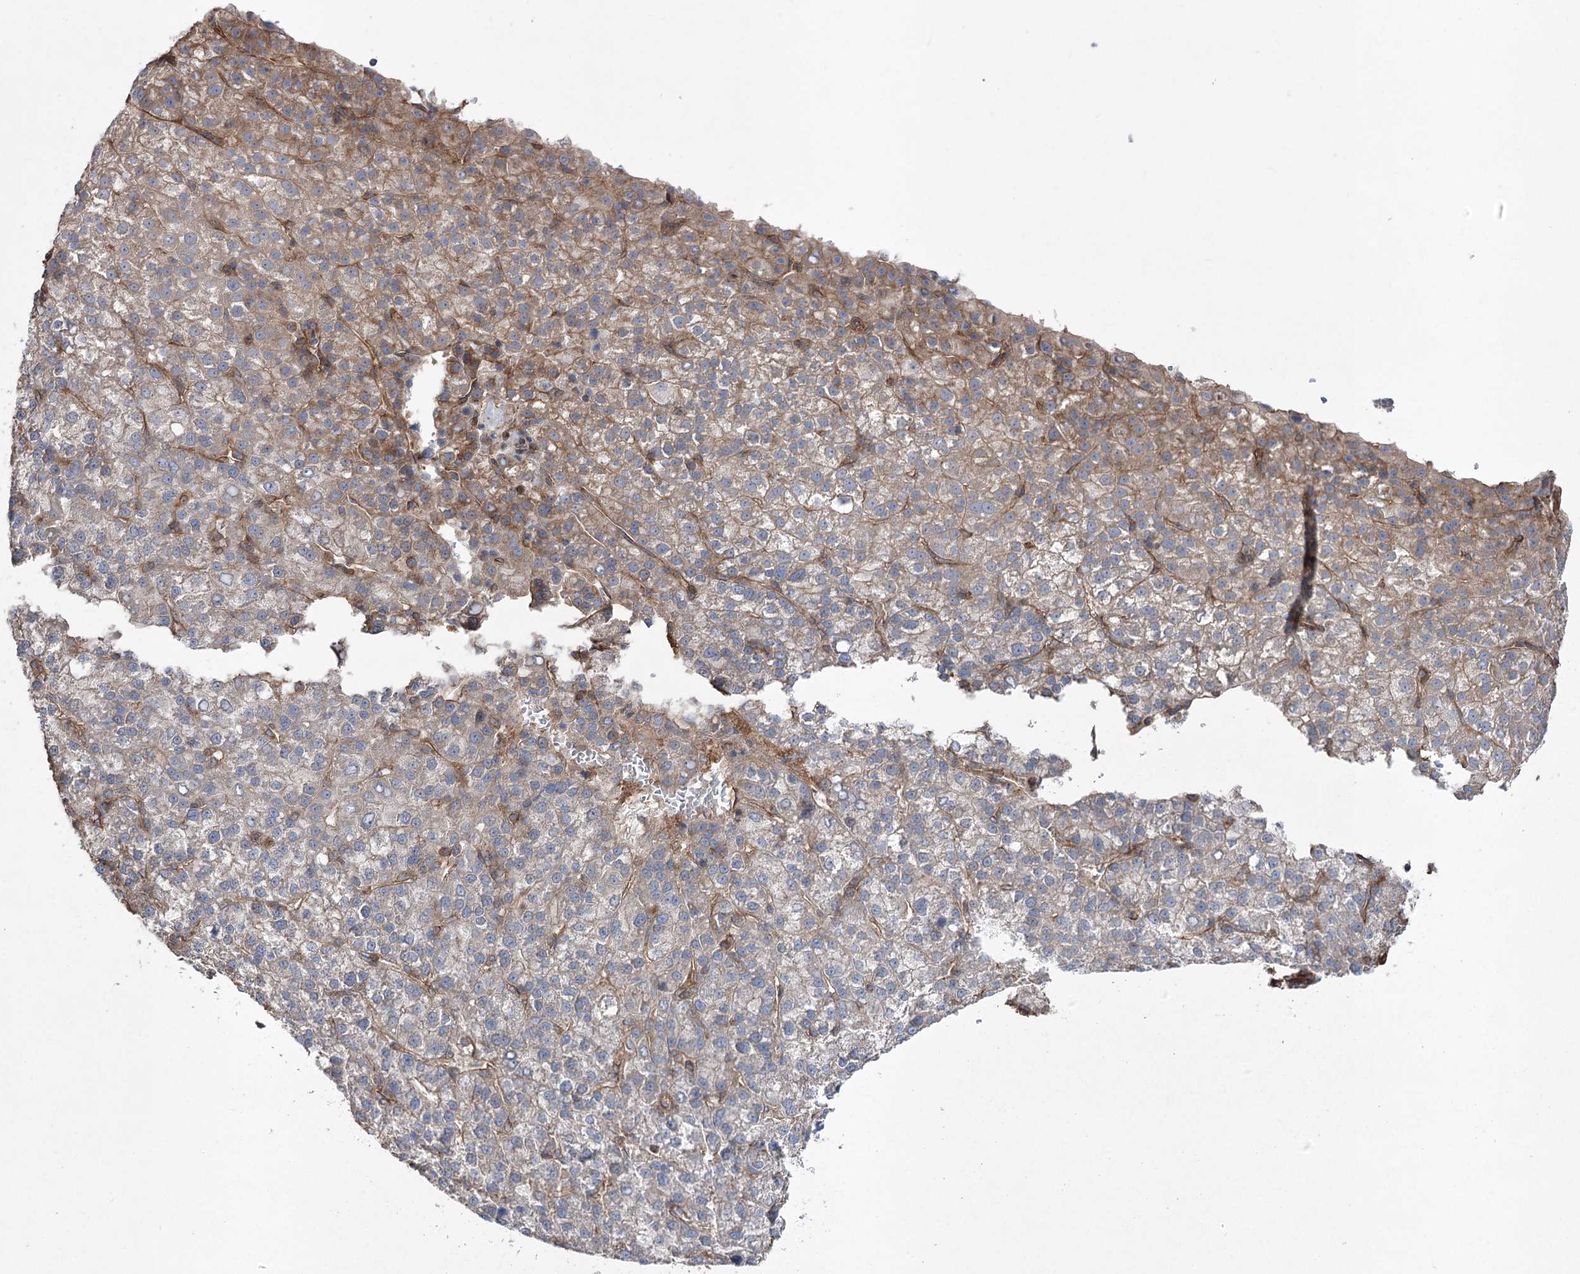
{"staining": {"intensity": "moderate", "quantity": "25%-75%", "location": "cytoplasmic/membranous"}, "tissue": "liver cancer", "cell_type": "Tumor cells", "image_type": "cancer", "snomed": [{"axis": "morphology", "description": "Carcinoma, Hepatocellular, NOS"}, {"axis": "topography", "description": "Liver"}], "caption": "Human liver cancer stained with a protein marker exhibits moderate staining in tumor cells.", "gene": "LARS2", "patient": {"sex": "female", "age": 58}}